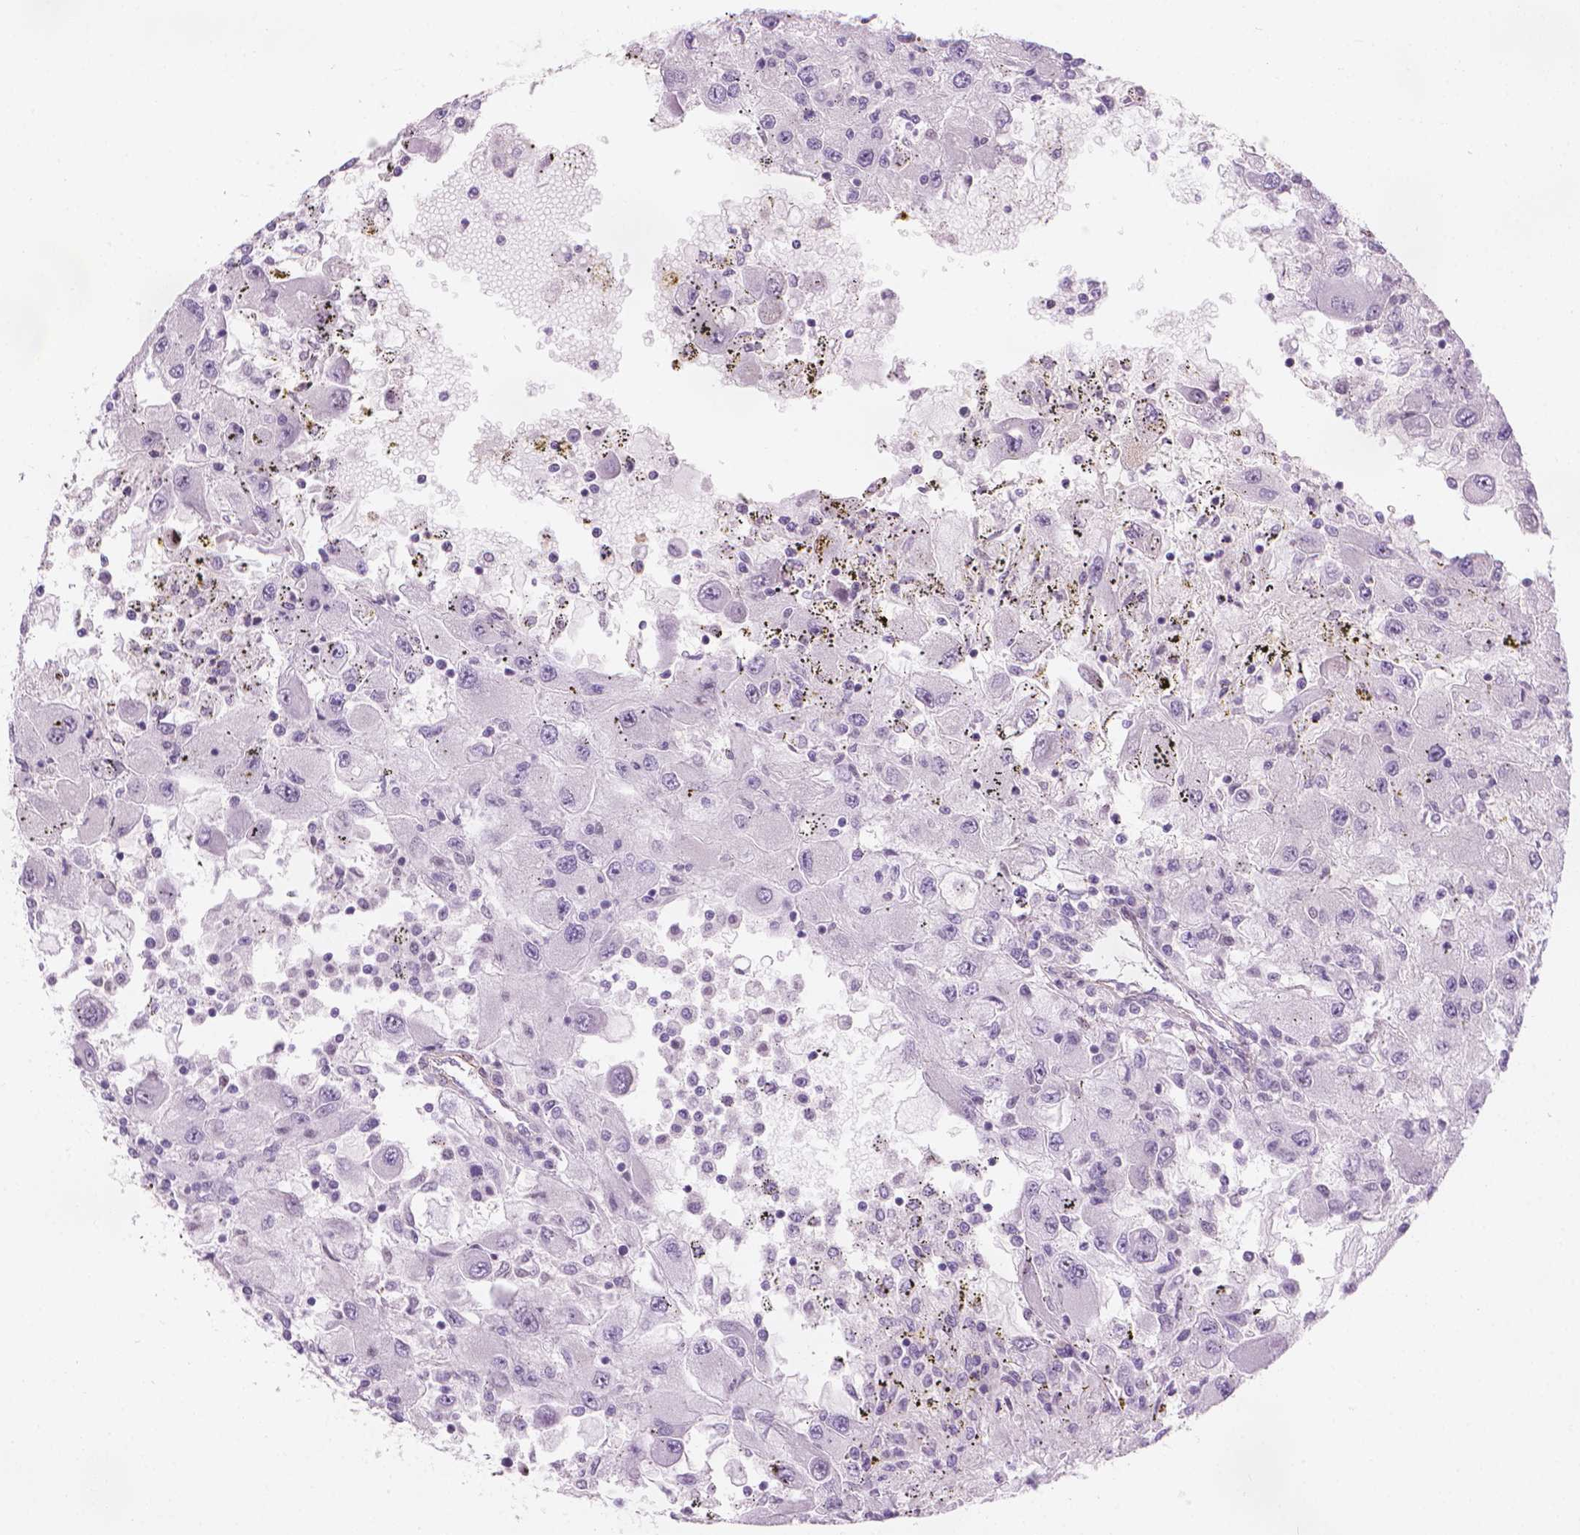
{"staining": {"intensity": "negative", "quantity": "none", "location": "none"}, "tissue": "renal cancer", "cell_type": "Tumor cells", "image_type": "cancer", "snomed": [{"axis": "morphology", "description": "Adenocarcinoma, NOS"}, {"axis": "topography", "description": "Kidney"}], "caption": "Tumor cells show no significant positivity in renal cancer.", "gene": "HOXD4", "patient": {"sex": "female", "age": 67}}